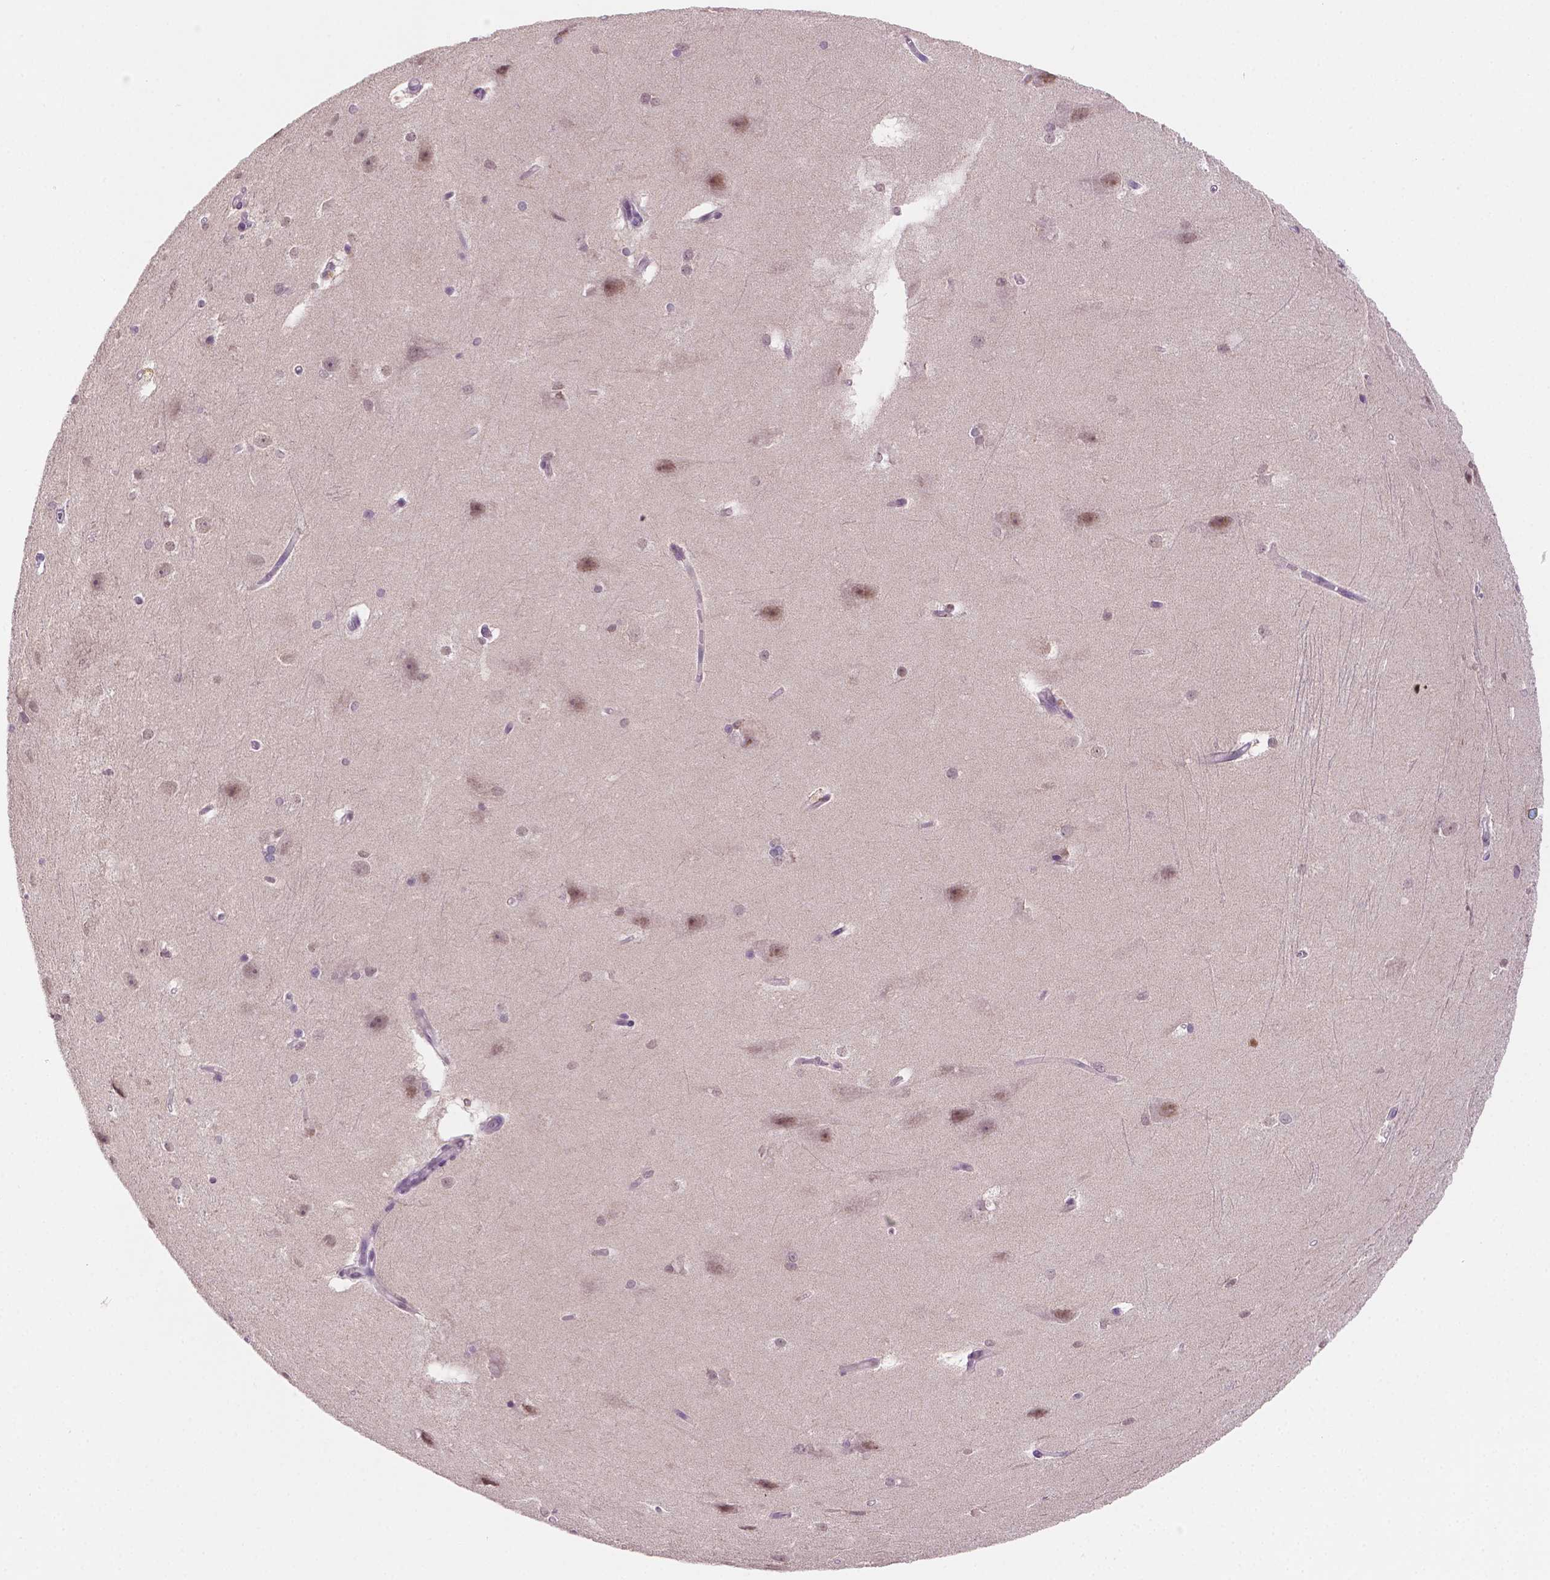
{"staining": {"intensity": "negative", "quantity": "none", "location": "none"}, "tissue": "hippocampus", "cell_type": "Glial cells", "image_type": "normal", "snomed": [{"axis": "morphology", "description": "Normal tissue, NOS"}, {"axis": "topography", "description": "Cerebral cortex"}, {"axis": "topography", "description": "Hippocampus"}], "caption": "Micrograph shows no protein staining in glial cells of normal hippocampus. The staining was performed using DAB to visualize the protein expression in brown, while the nuclei were stained in blue with hematoxylin (Magnification: 20x).", "gene": "SHLD3", "patient": {"sex": "female", "age": 19}}